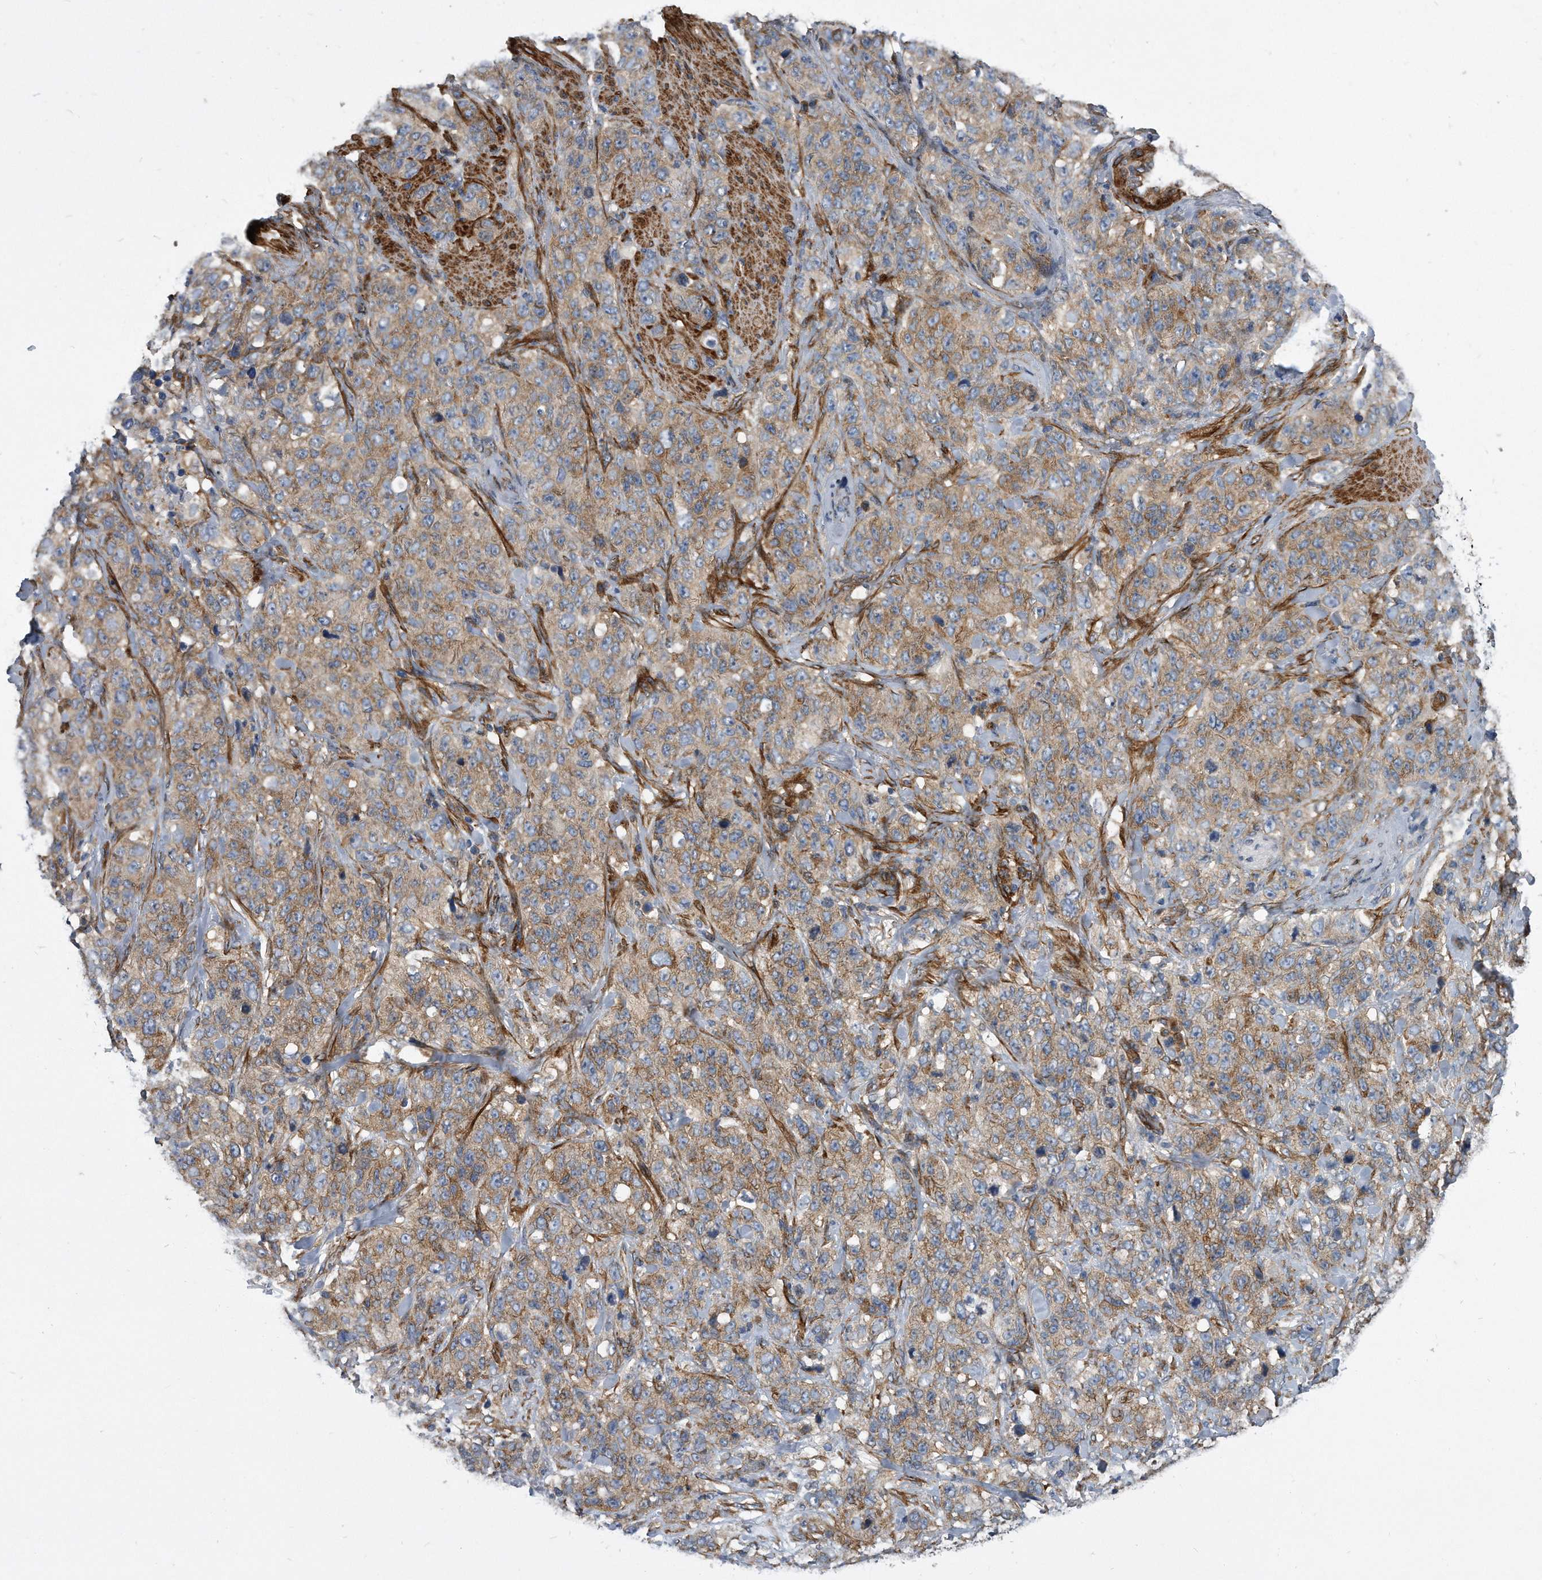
{"staining": {"intensity": "moderate", "quantity": ">75%", "location": "cytoplasmic/membranous"}, "tissue": "stomach cancer", "cell_type": "Tumor cells", "image_type": "cancer", "snomed": [{"axis": "morphology", "description": "Adenocarcinoma, NOS"}, {"axis": "topography", "description": "Stomach"}], "caption": "A medium amount of moderate cytoplasmic/membranous staining is seen in approximately >75% of tumor cells in adenocarcinoma (stomach) tissue.", "gene": "EIF2B4", "patient": {"sex": "male", "age": 48}}